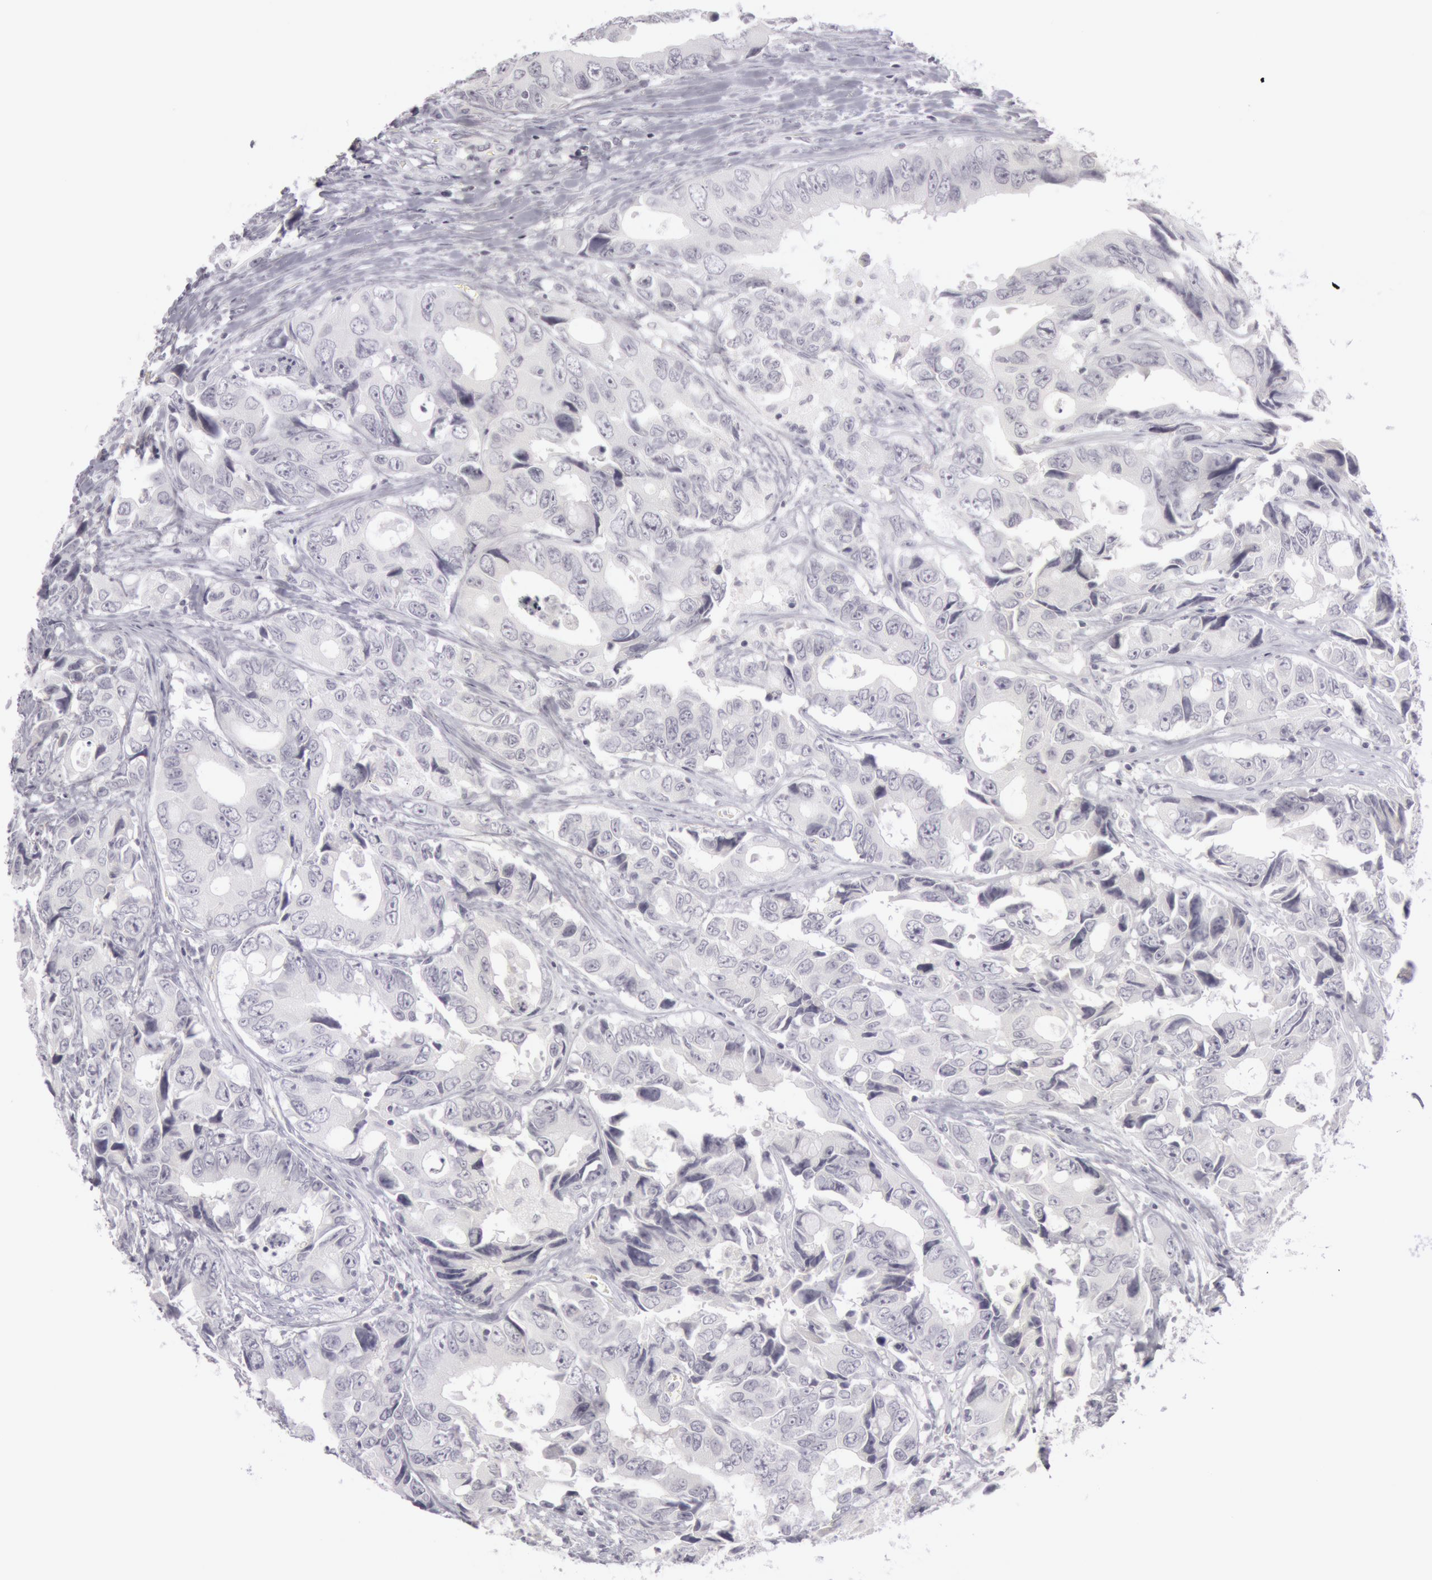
{"staining": {"intensity": "negative", "quantity": "none", "location": "none"}, "tissue": "colorectal cancer", "cell_type": "Tumor cells", "image_type": "cancer", "snomed": [{"axis": "morphology", "description": "Adenocarcinoma, NOS"}, {"axis": "topography", "description": "Rectum"}], "caption": "Colorectal adenocarcinoma stained for a protein using immunohistochemistry shows no expression tumor cells.", "gene": "KRT16", "patient": {"sex": "female", "age": 67}}